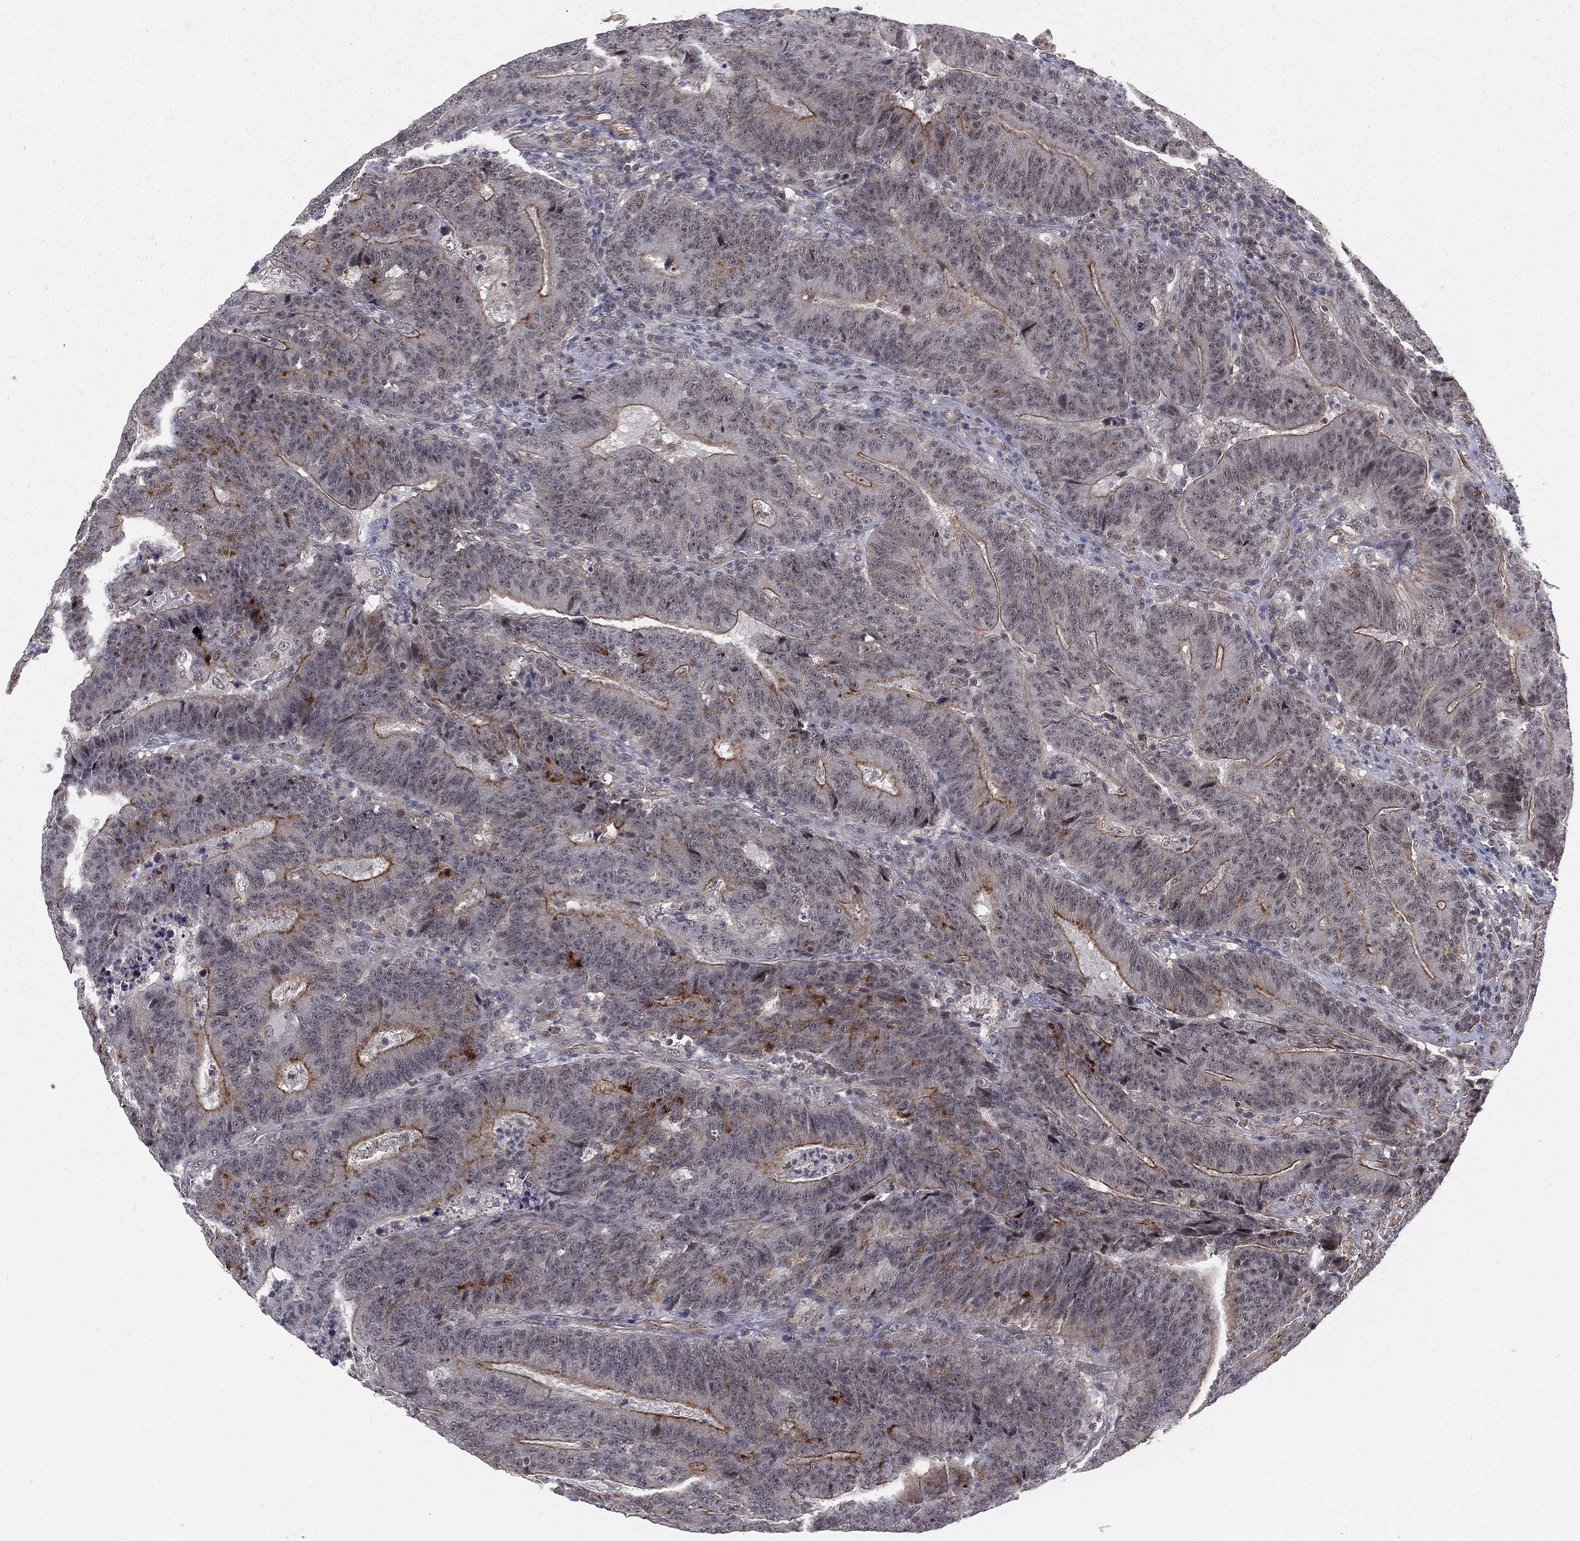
{"staining": {"intensity": "moderate", "quantity": "25%-75%", "location": "cytoplasmic/membranous"}, "tissue": "colorectal cancer", "cell_type": "Tumor cells", "image_type": "cancer", "snomed": [{"axis": "morphology", "description": "Adenocarcinoma, NOS"}, {"axis": "topography", "description": "Colon"}], "caption": "Tumor cells demonstrate medium levels of moderate cytoplasmic/membranous expression in approximately 25%-75% of cells in colorectal cancer (adenocarcinoma).", "gene": "MORC2", "patient": {"sex": "female", "age": 75}}